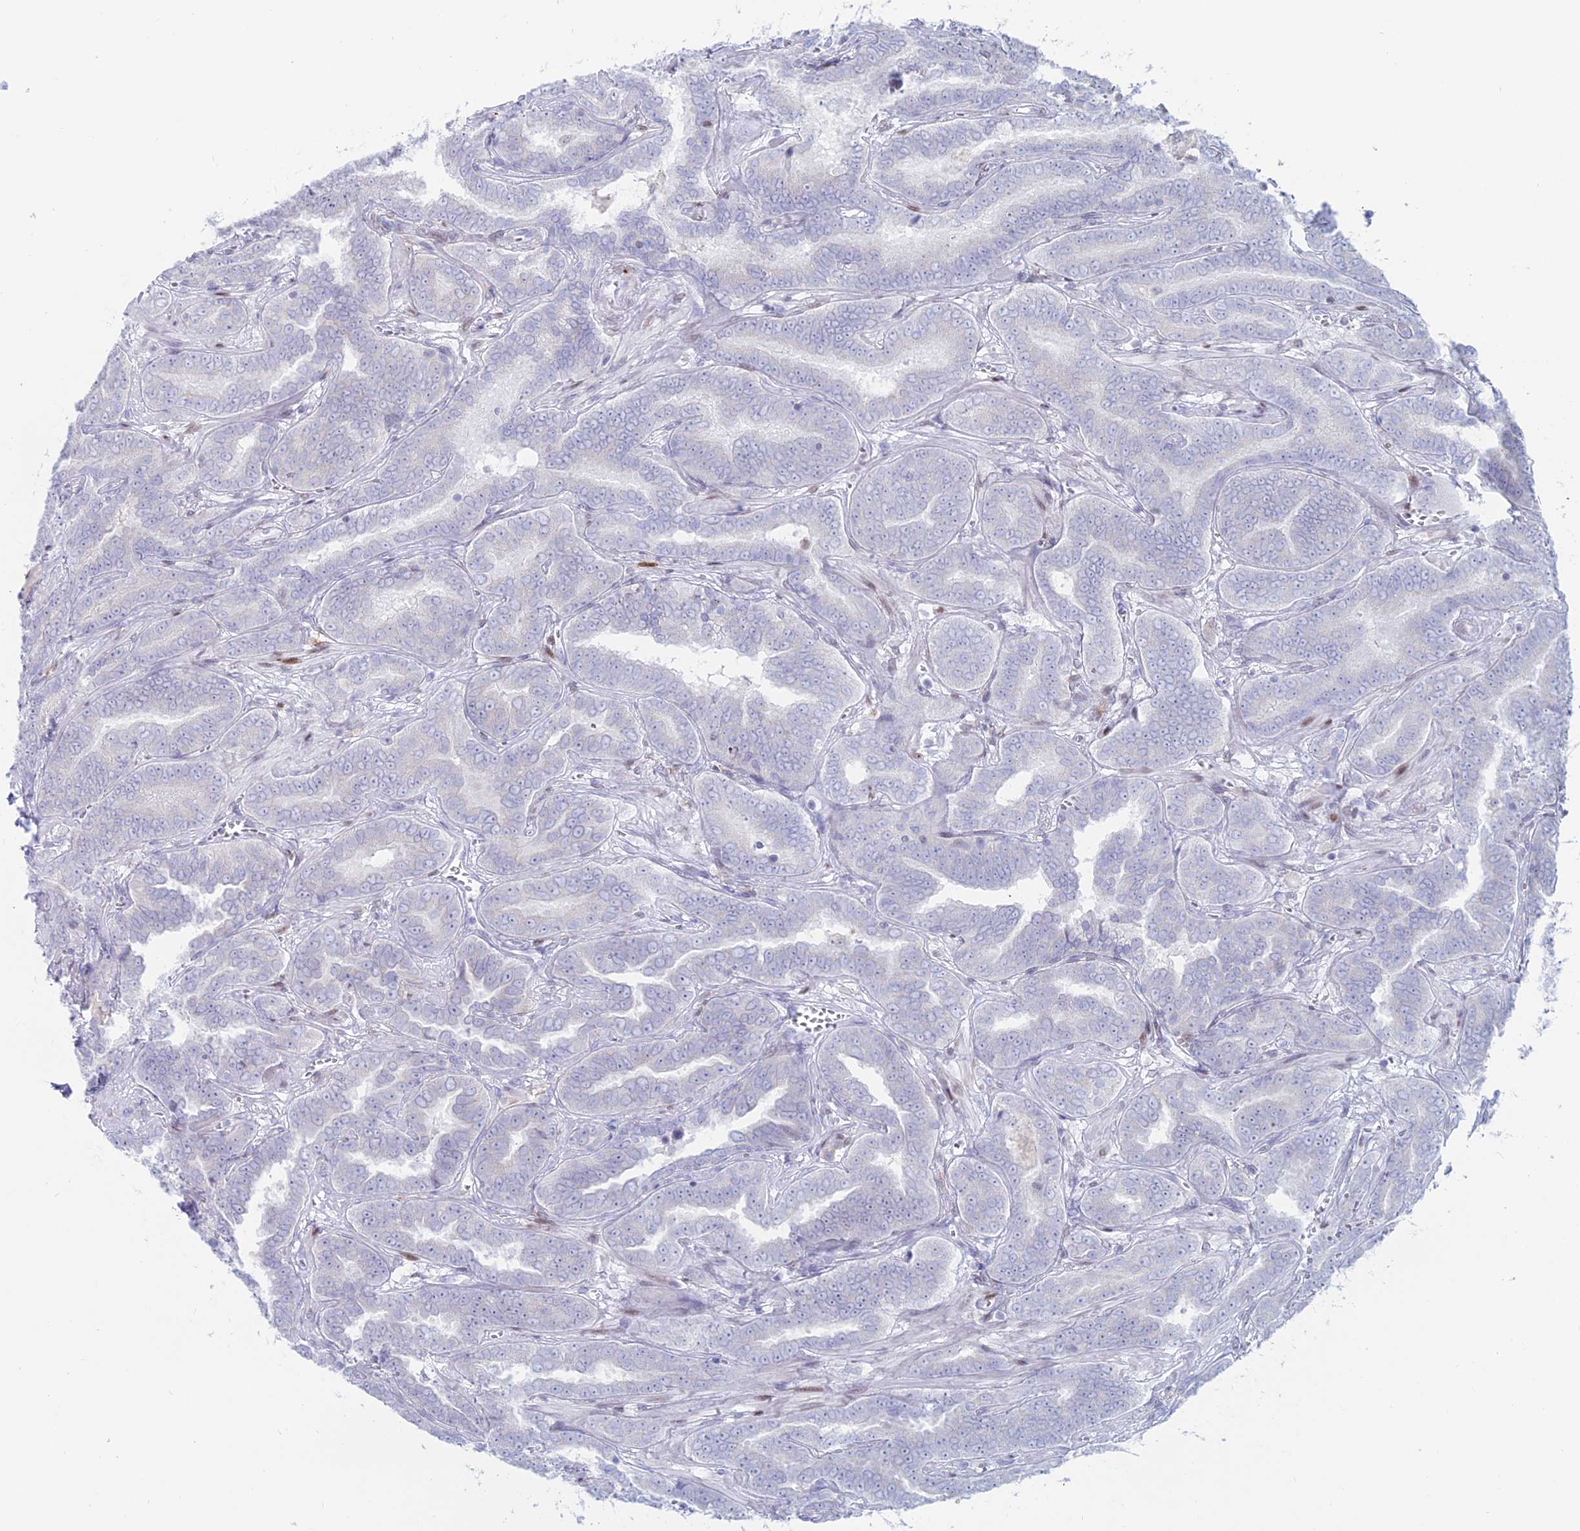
{"staining": {"intensity": "negative", "quantity": "none", "location": "none"}, "tissue": "prostate cancer", "cell_type": "Tumor cells", "image_type": "cancer", "snomed": [{"axis": "morphology", "description": "Adenocarcinoma, High grade"}, {"axis": "topography", "description": "Prostate"}], "caption": "An image of adenocarcinoma (high-grade) (prostate) stained for a protein exhibits no brown staining in tumor cells. (Immunohistochemistry, brightfield microscopy, high magnification).", "gene": "CERS6", "patient": {"sex": "male", "age": 67}}